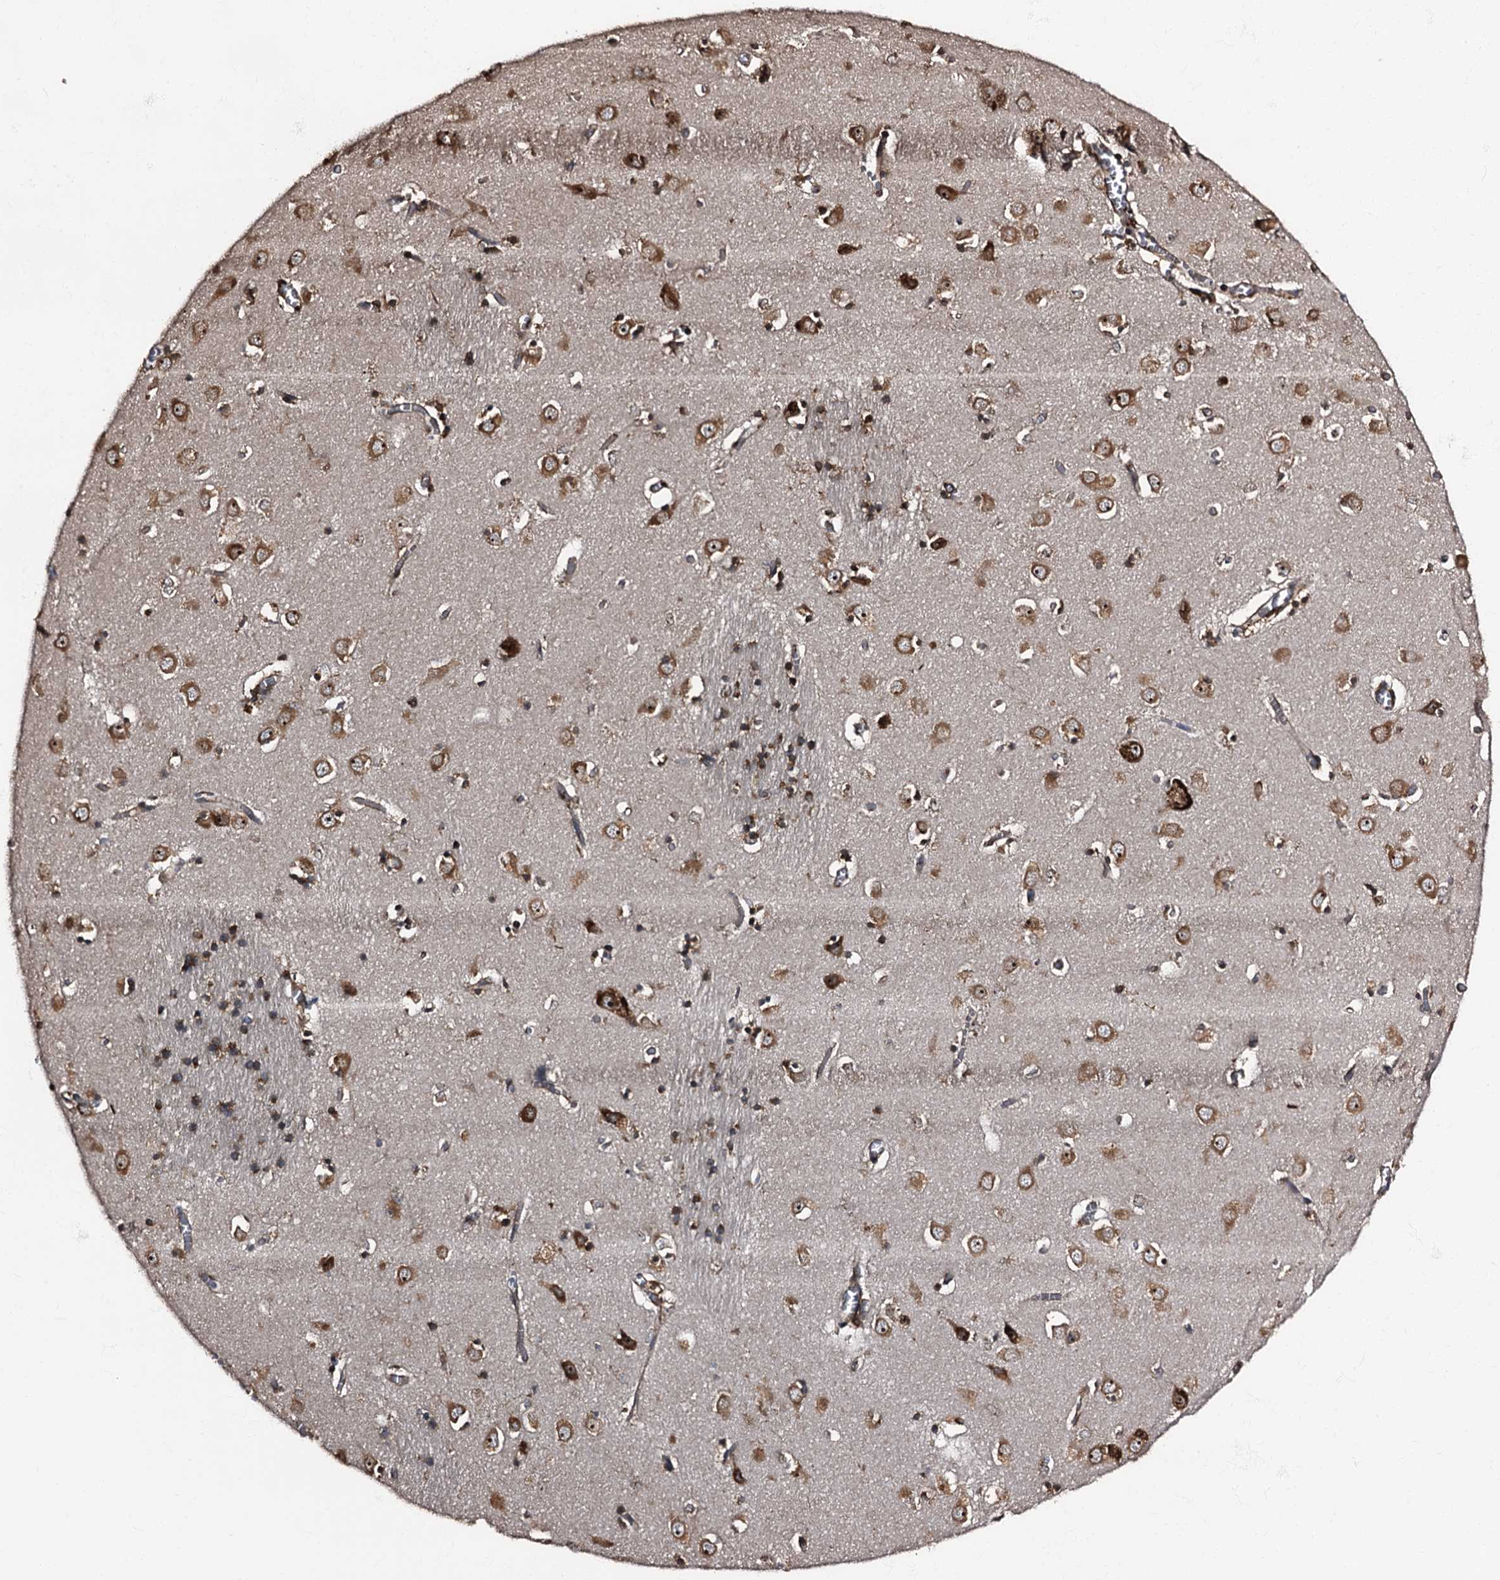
{"staining": {"intensity": "moderate", "quantity": "25%-75%", "location": "cytoplasmic/membranous"}, "tissue": "caudate", "cell_type": "Glial cells", "image_type": "normal", "snomed": [{"axis": "morphology", "description": "Normal tissue, NOS"}, {"axis": "topography", "description": "Lateral ventricle wall"}], "caption": "Approximately 25%-75% of glial cells in normal human caudate exhibit moderate cytoplasmic/membranous protein positivity as visualized by brown immunohistochemical staining.", "gene": "ATP2C1", "patient": {"sex": "male", "age": 70}}